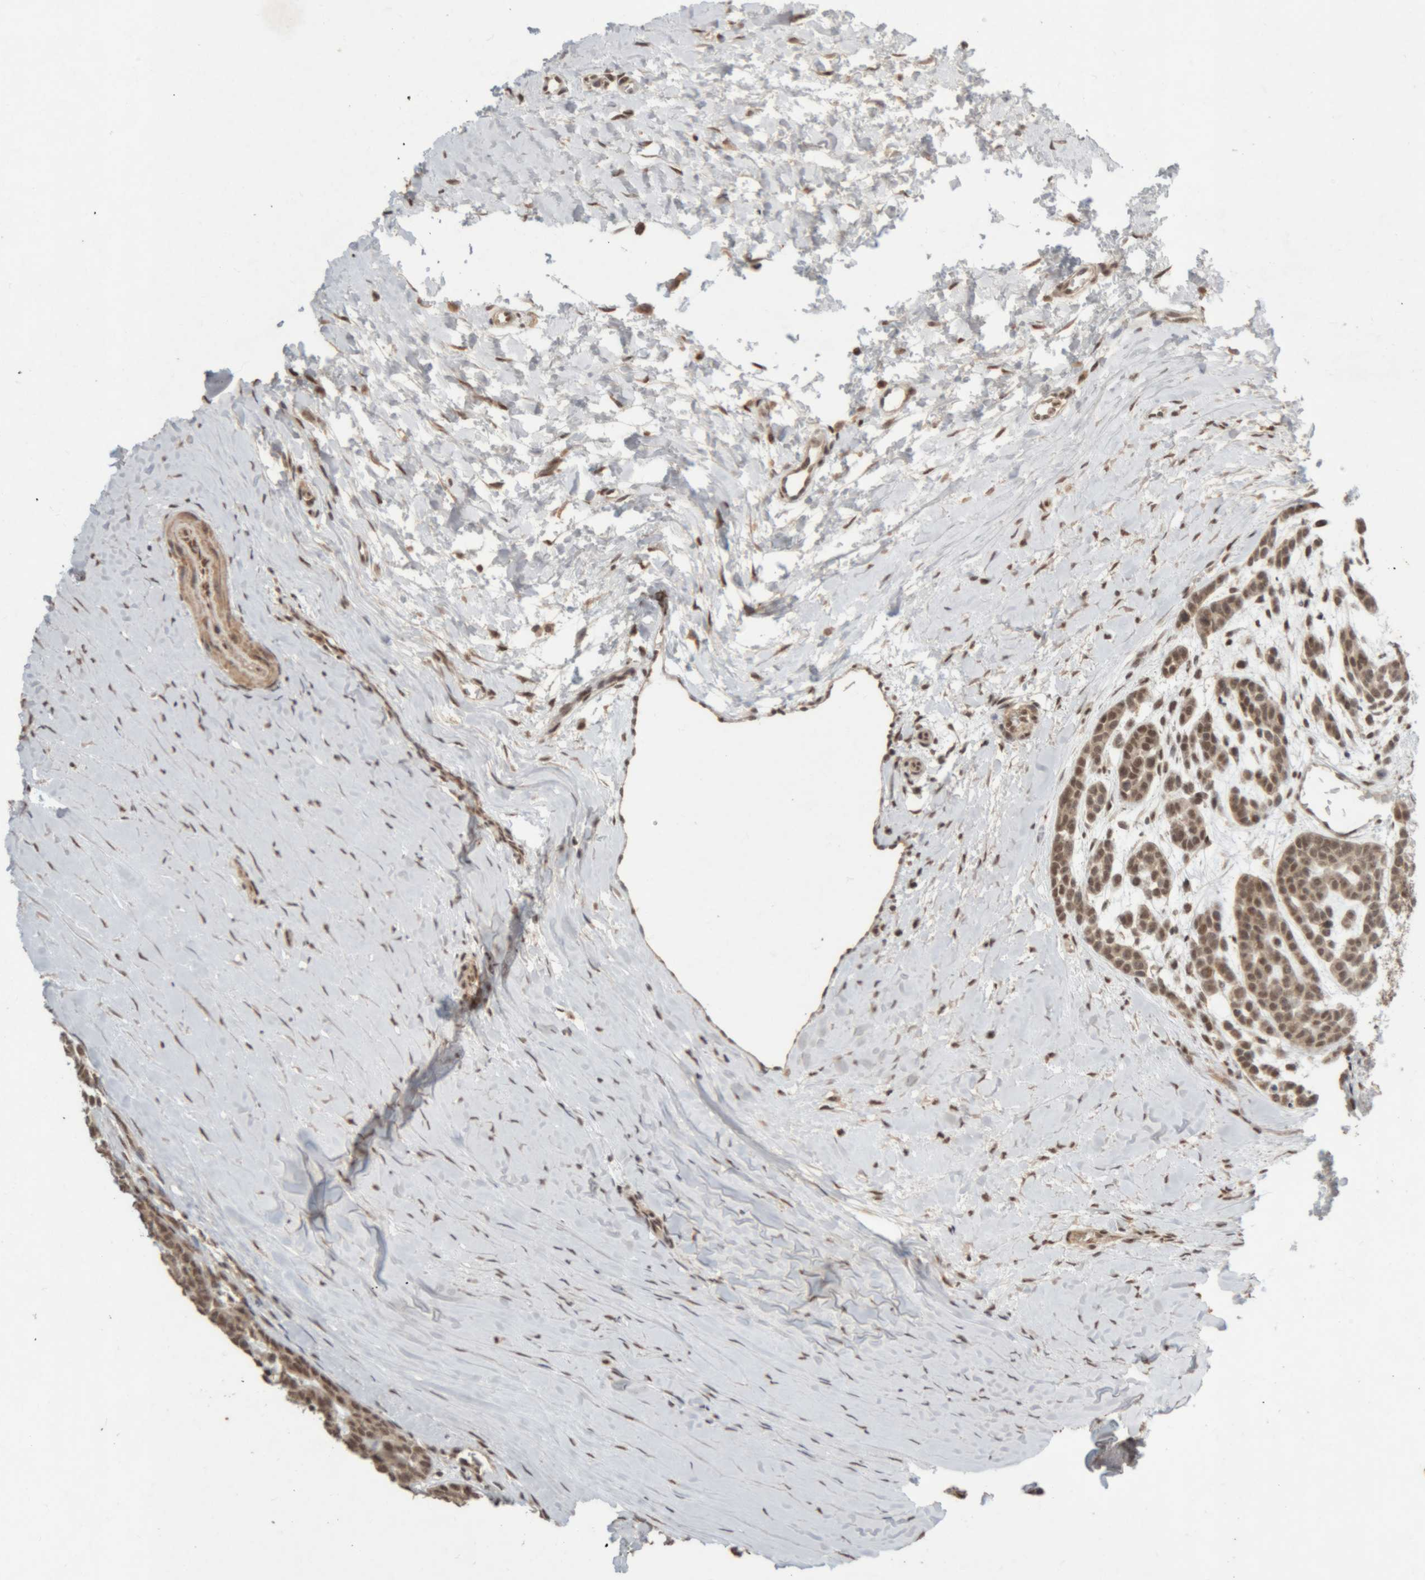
{"staining": {"intensity": "moderate", "quantity": ">75%", "location": "cytoplasmic/membranous,nuclear"}, "tissue": "head and neck cancer", "cell_type": "Tumor cells", "image_type": "cancer", "snomed": [{"axis": "morphology", "description": "Adenocarcinoma, NOS"}, {"axis": "morphology", "description": "Adenoma, NOS"}, {"axis": "topography", "description": "Head-Neck"}], "caption": "Moderate cytoplasmic/membranous and nuclear expression for a protein is seen in approximately >75% of tumor cells of head and neck adenocarcinoma using immunohistochemistry.", "gene": "KEAP1", "patient": {"sex": "female", "age": 55}}